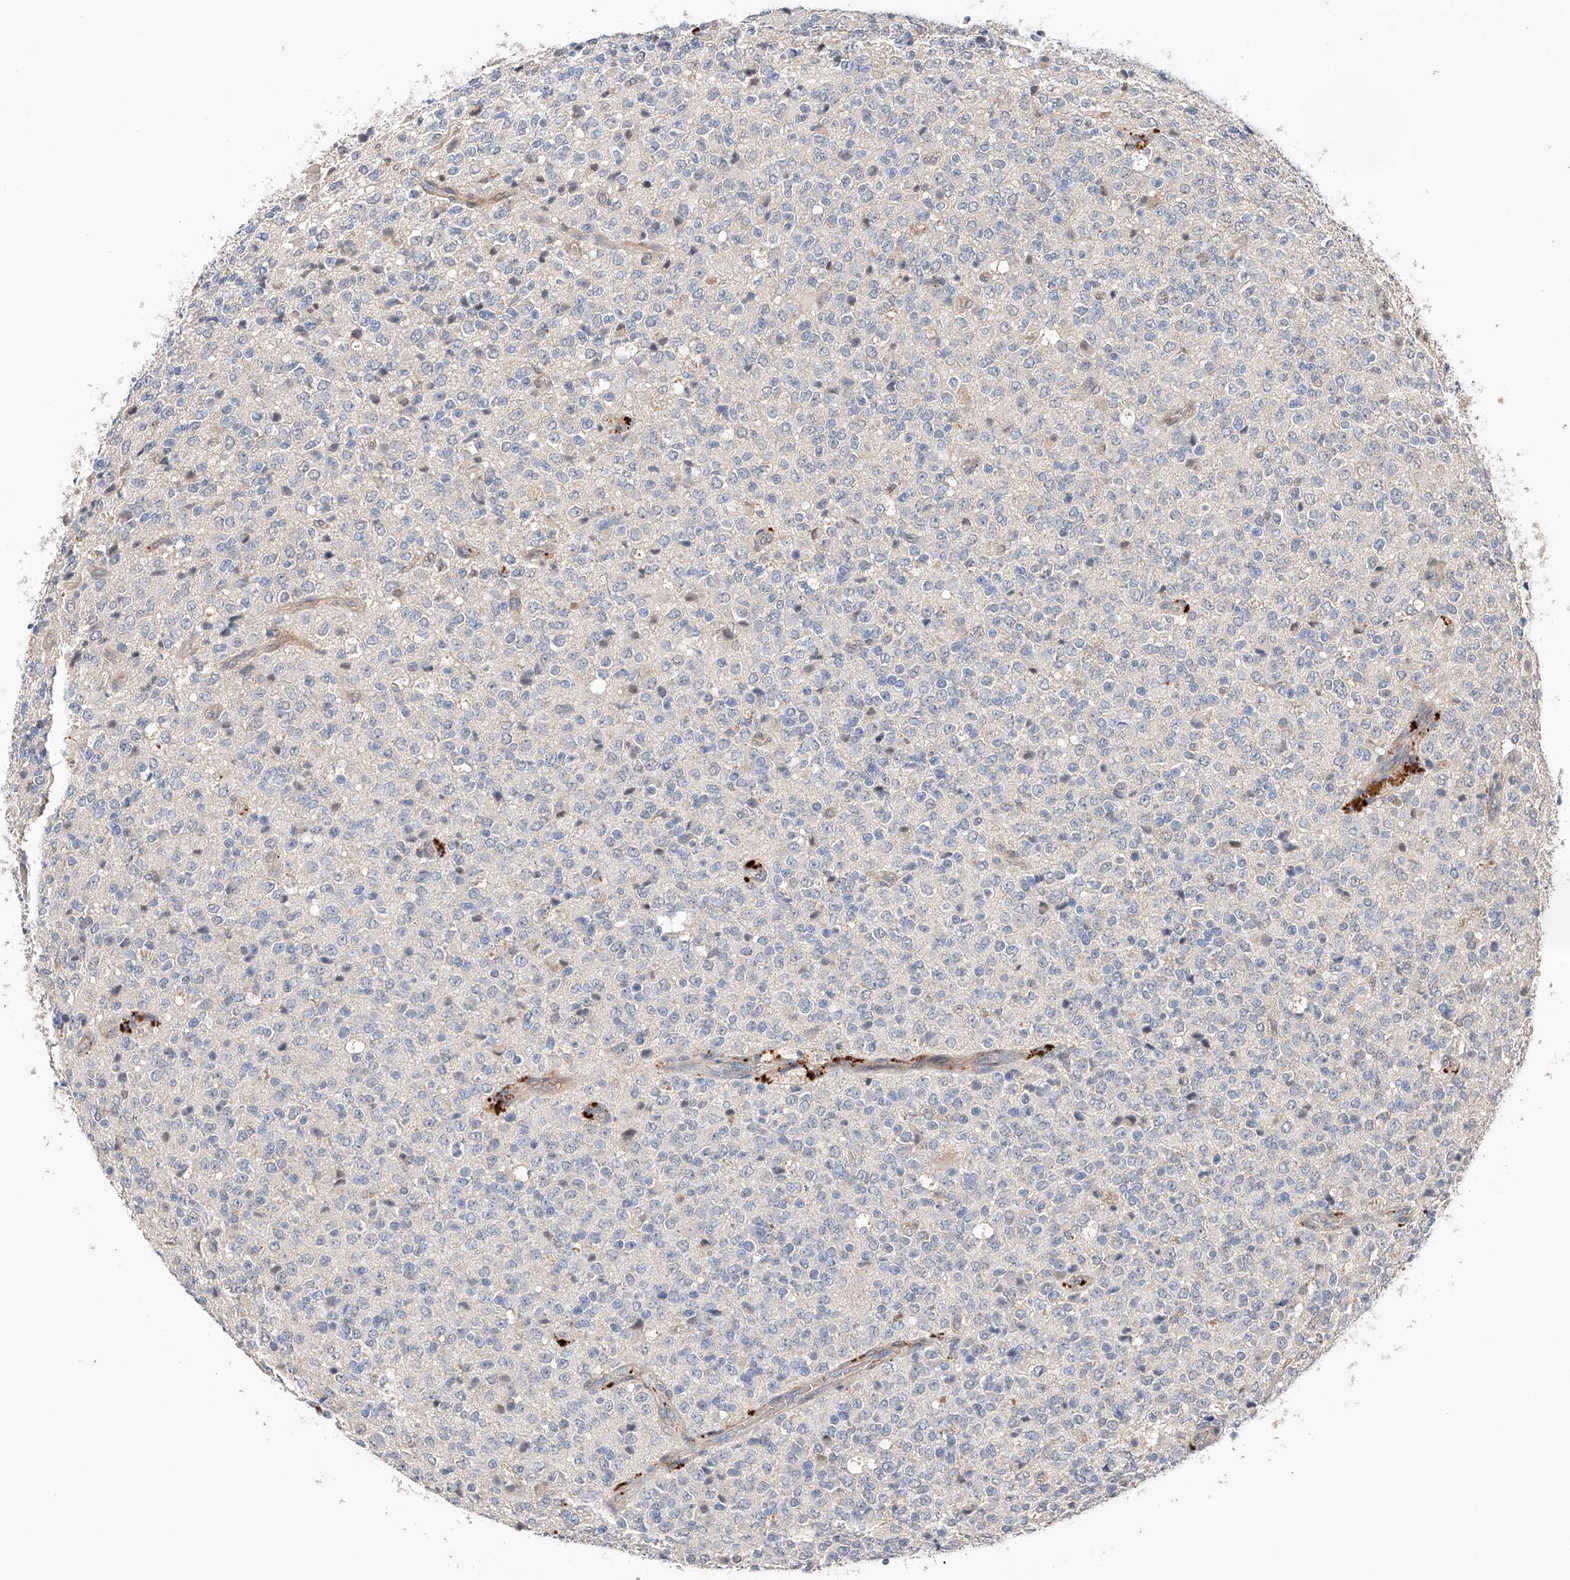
{"staining": {"intensity": "negative", "quantity": "none", "location": "none"}, "tissue": "glioma", "cell_type": "Tumor cells", "image_type": "cancer", "snomed": [{"axis": "morphology", "description": "Glioma, malignant, High grade"}, {"axis": "topography", "description": "pancreas cauda"}], "caption": "Immunohistochemistry (IHC) of human glioma exhibits no positivity in tumor cells.", "gene": "ZFHX2", "patient": {"sex": "male", "age": 60}}